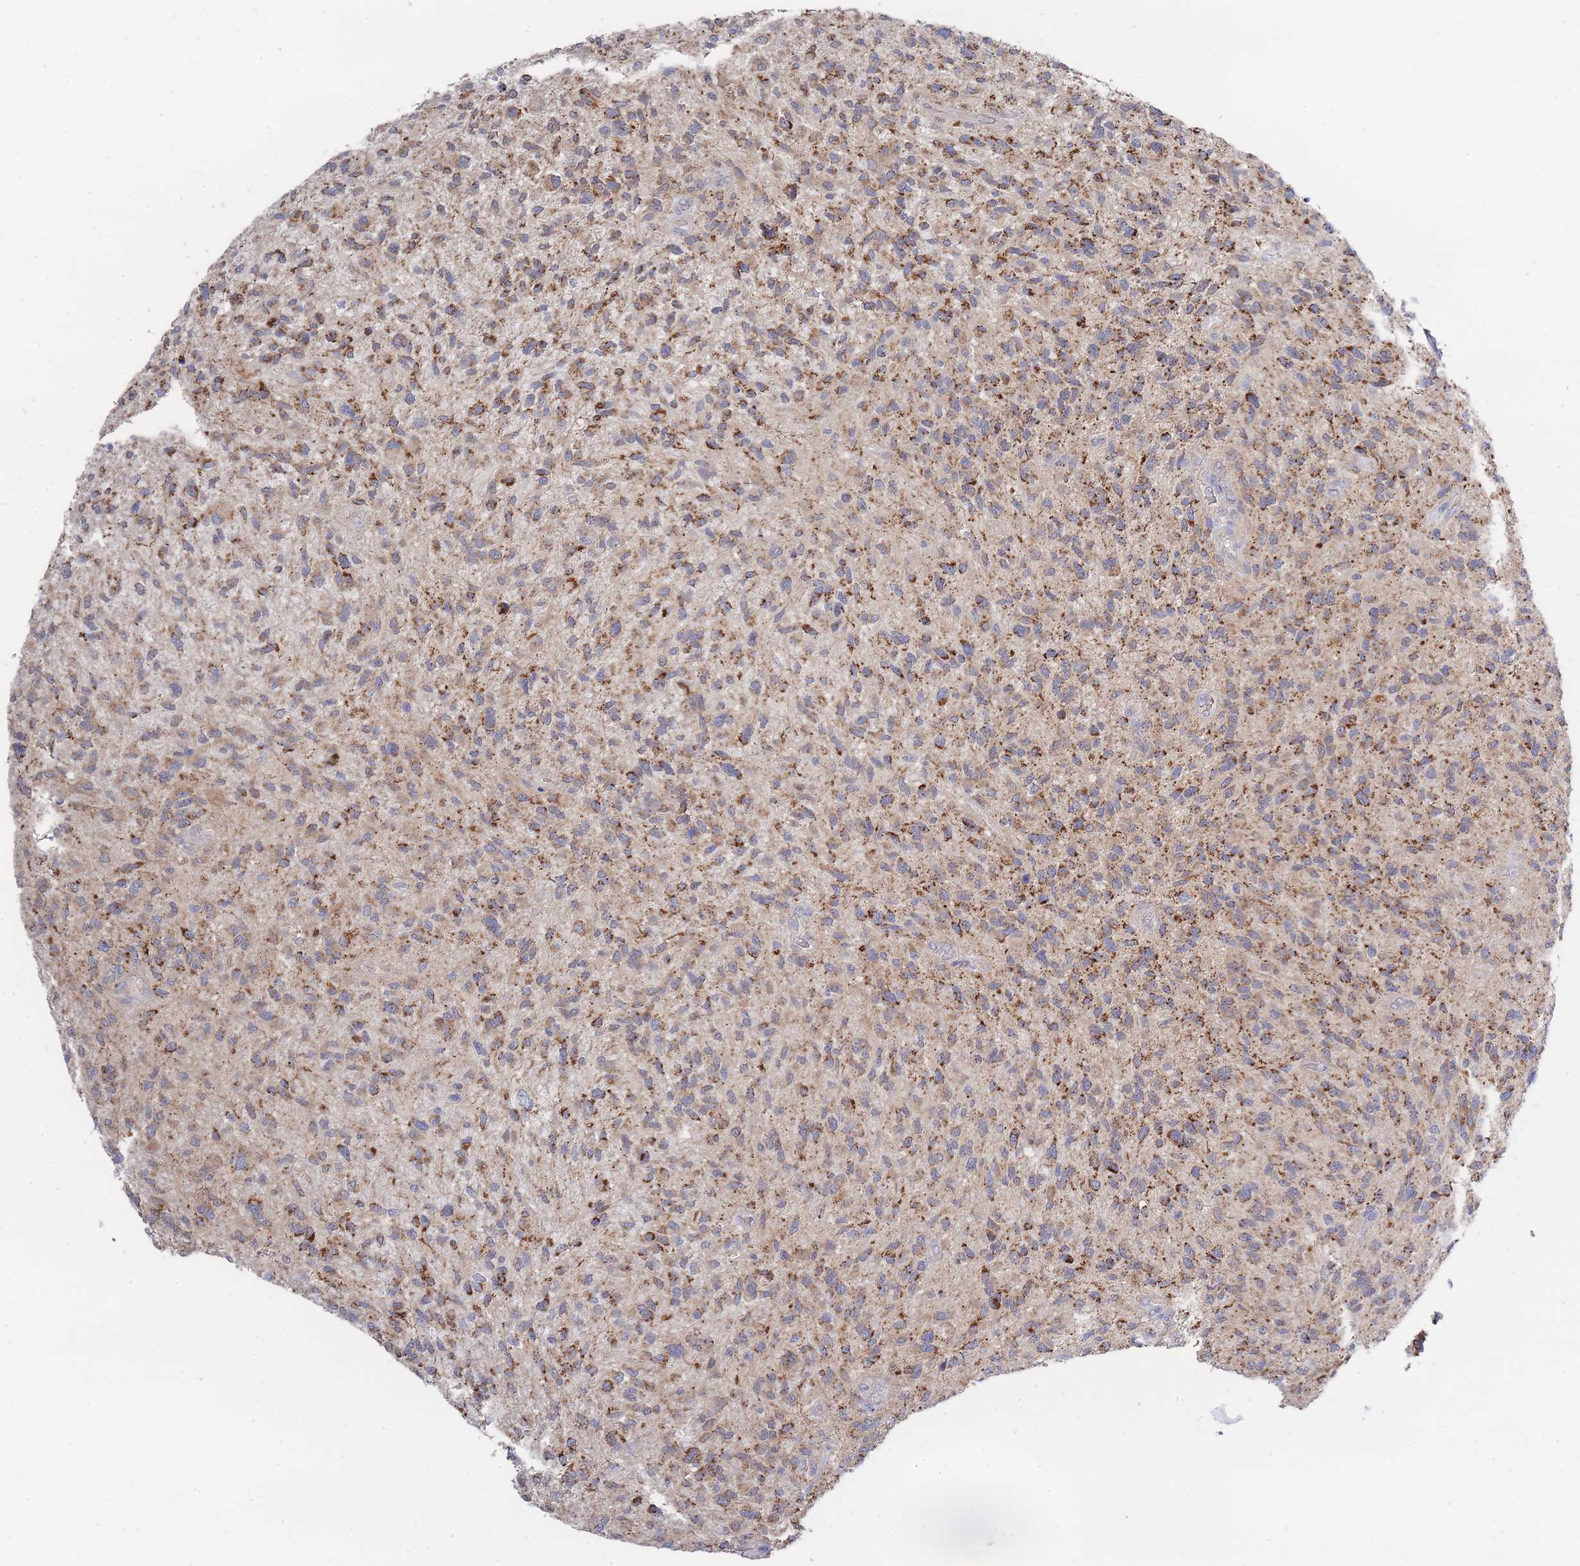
{"staining": {"intensity": "strong", "quantity": "25%-75%", "location": "cytoplasmic/membranous"}, "tissue": "glioma", "cell_type": "Tumor cells", "image_type": "cancer", "snomed": [{"axis": "morphology", "description": "Glioma, malignant, High grade"}, {"axis": "topography", "description": "Brain"}], "caption": "The image reveals staining of high-grade glioma (malignant), revealing strong cytoplasmic/membranous protein positivity (brown color) within tumor cells.", "gene": "NUB1", "patient": {"sex": "male", "age": 47}}